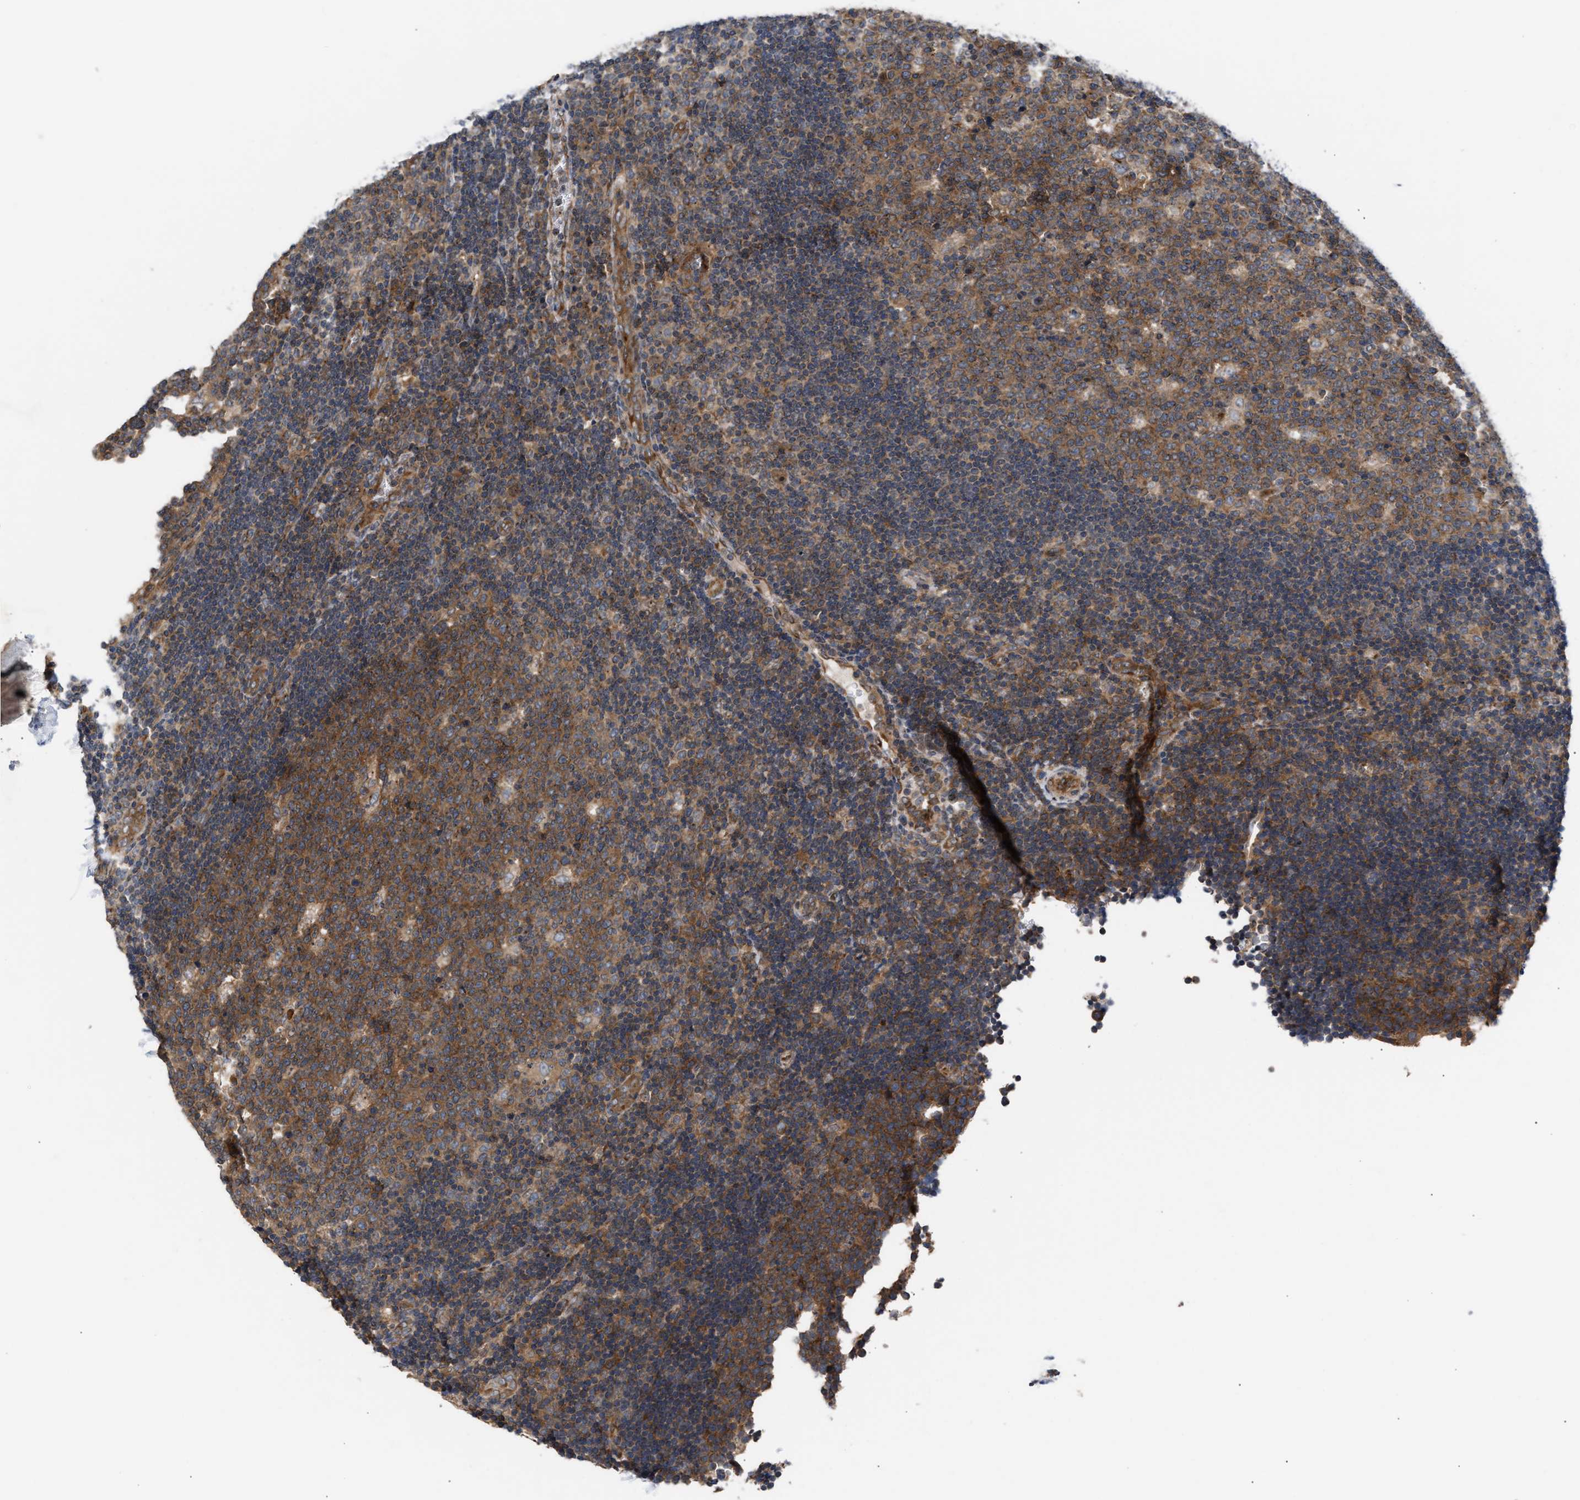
{"staining": {"intensity": "moderate", "quantity": ">75%", "location": "cytoplasmic/membranous"}, "tissue": "lymph node", "cell_type": "Germinal center cells", "image_type": "normal", "snomed": [{"axis": "morphology", "description": "Normal tissue, NOS"}, {"axis": "topography", "description": "Lymph node"}, {"axis": "topography", "description": "Salivary gland"}], "caption": "A photomicrograph of human lymph node stained for a protein shows moderate cytoplasmic/membranous brown staining in germinal center cells. The protein of interest is shown in brown color, while the nuclei are stained blue.", "gene": "LAPTM4B", "patient": {"sex": "male", "age": 8}}